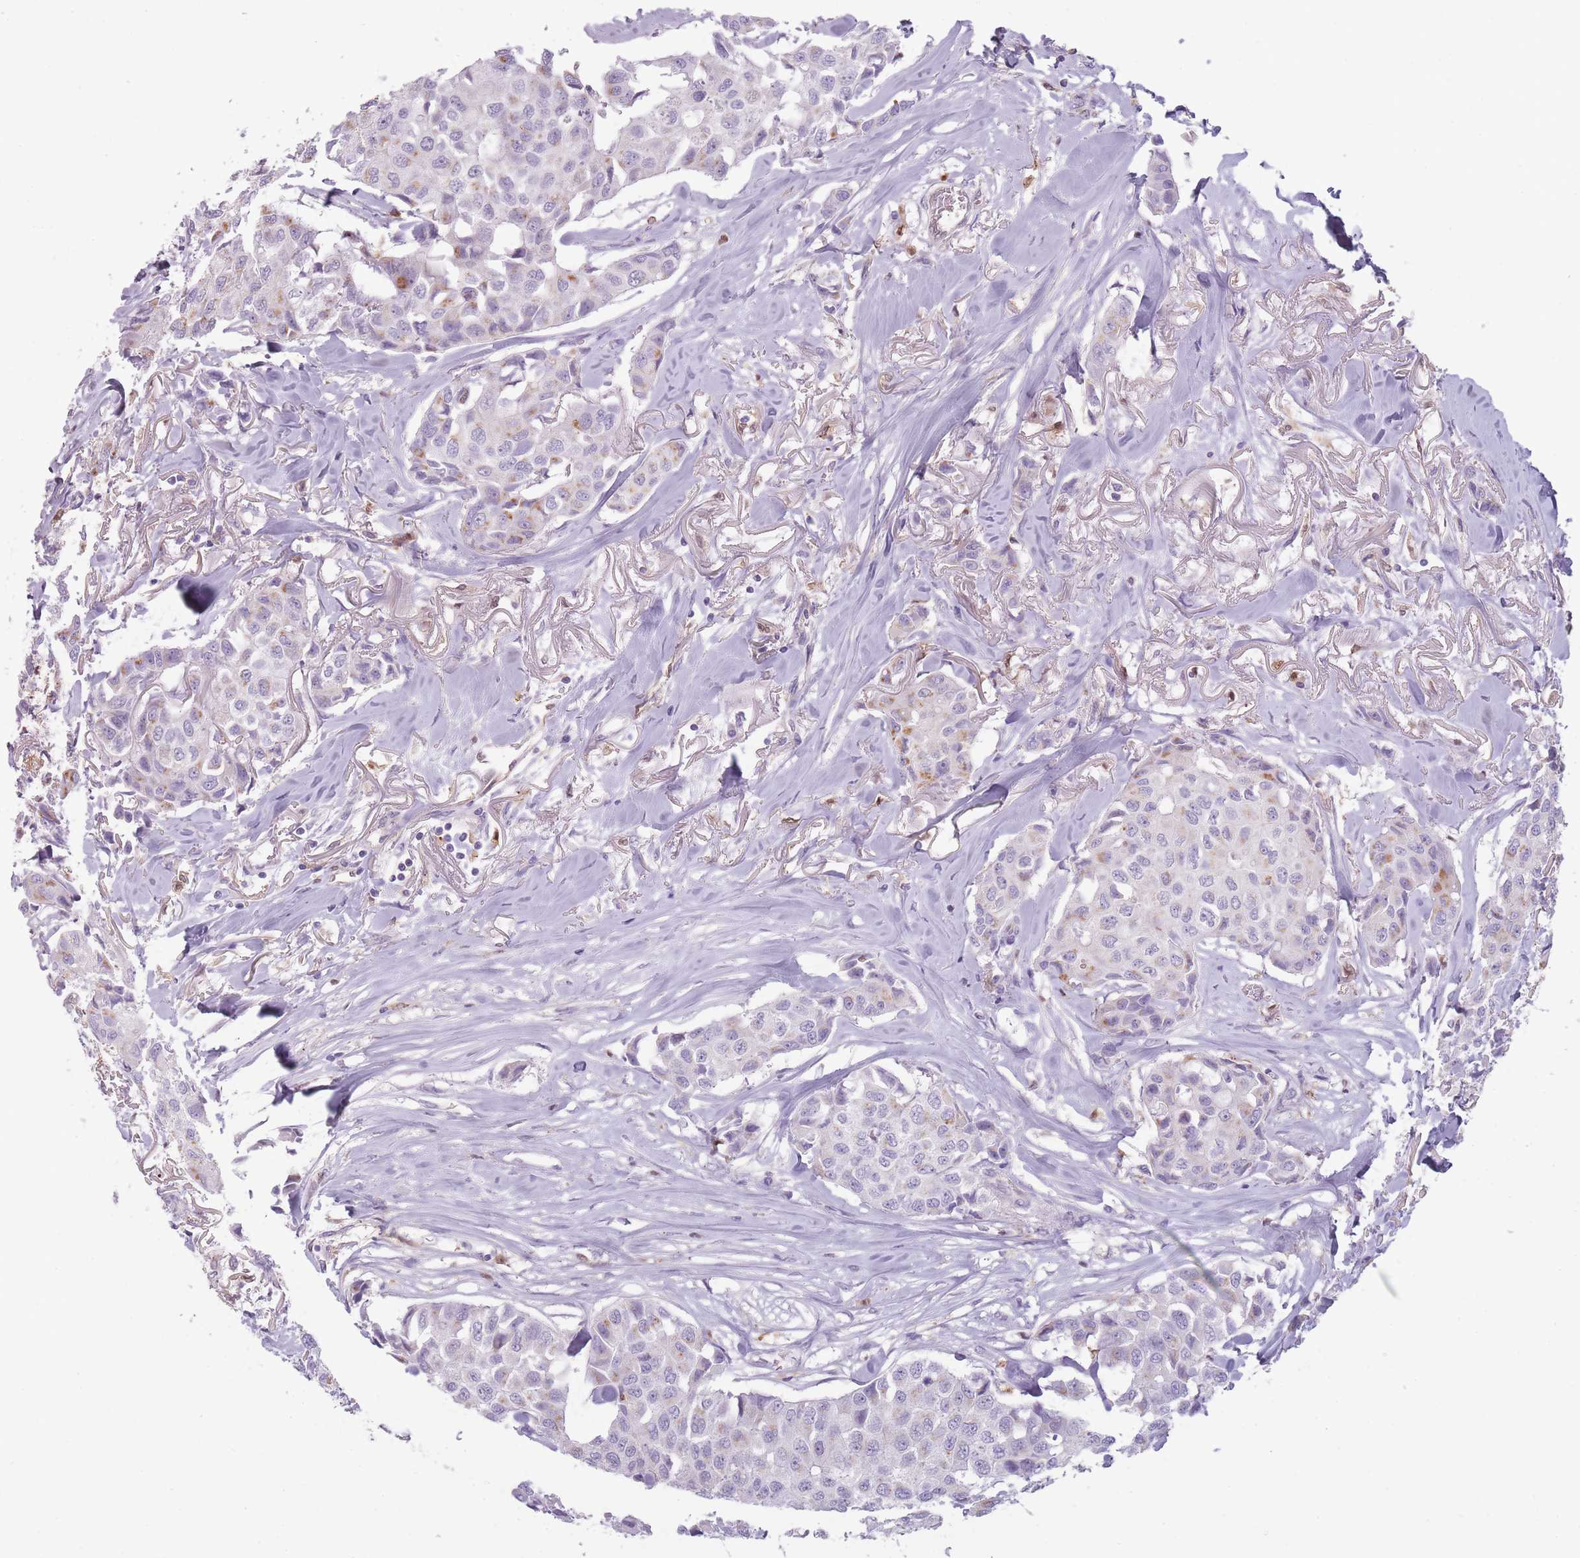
{"staining": {"intensity": "negative", "quantity": "none", "location": "none"}, "tissue": "breast cancer", "cell_type": "Tumor cells", "image_type": "cancer", "snomed": [{"axis": "morphology", "description": "Duct carcinoma"}, {"axis": "topography", "description": "Breast"}], "caption": "This is a micrograph of IHC staining of breast cancer (intraductal carcinoma), which shows no staining in tumor cells.", "gene": "LGALS9", "patient": {"sex": "female", "age": 80}}